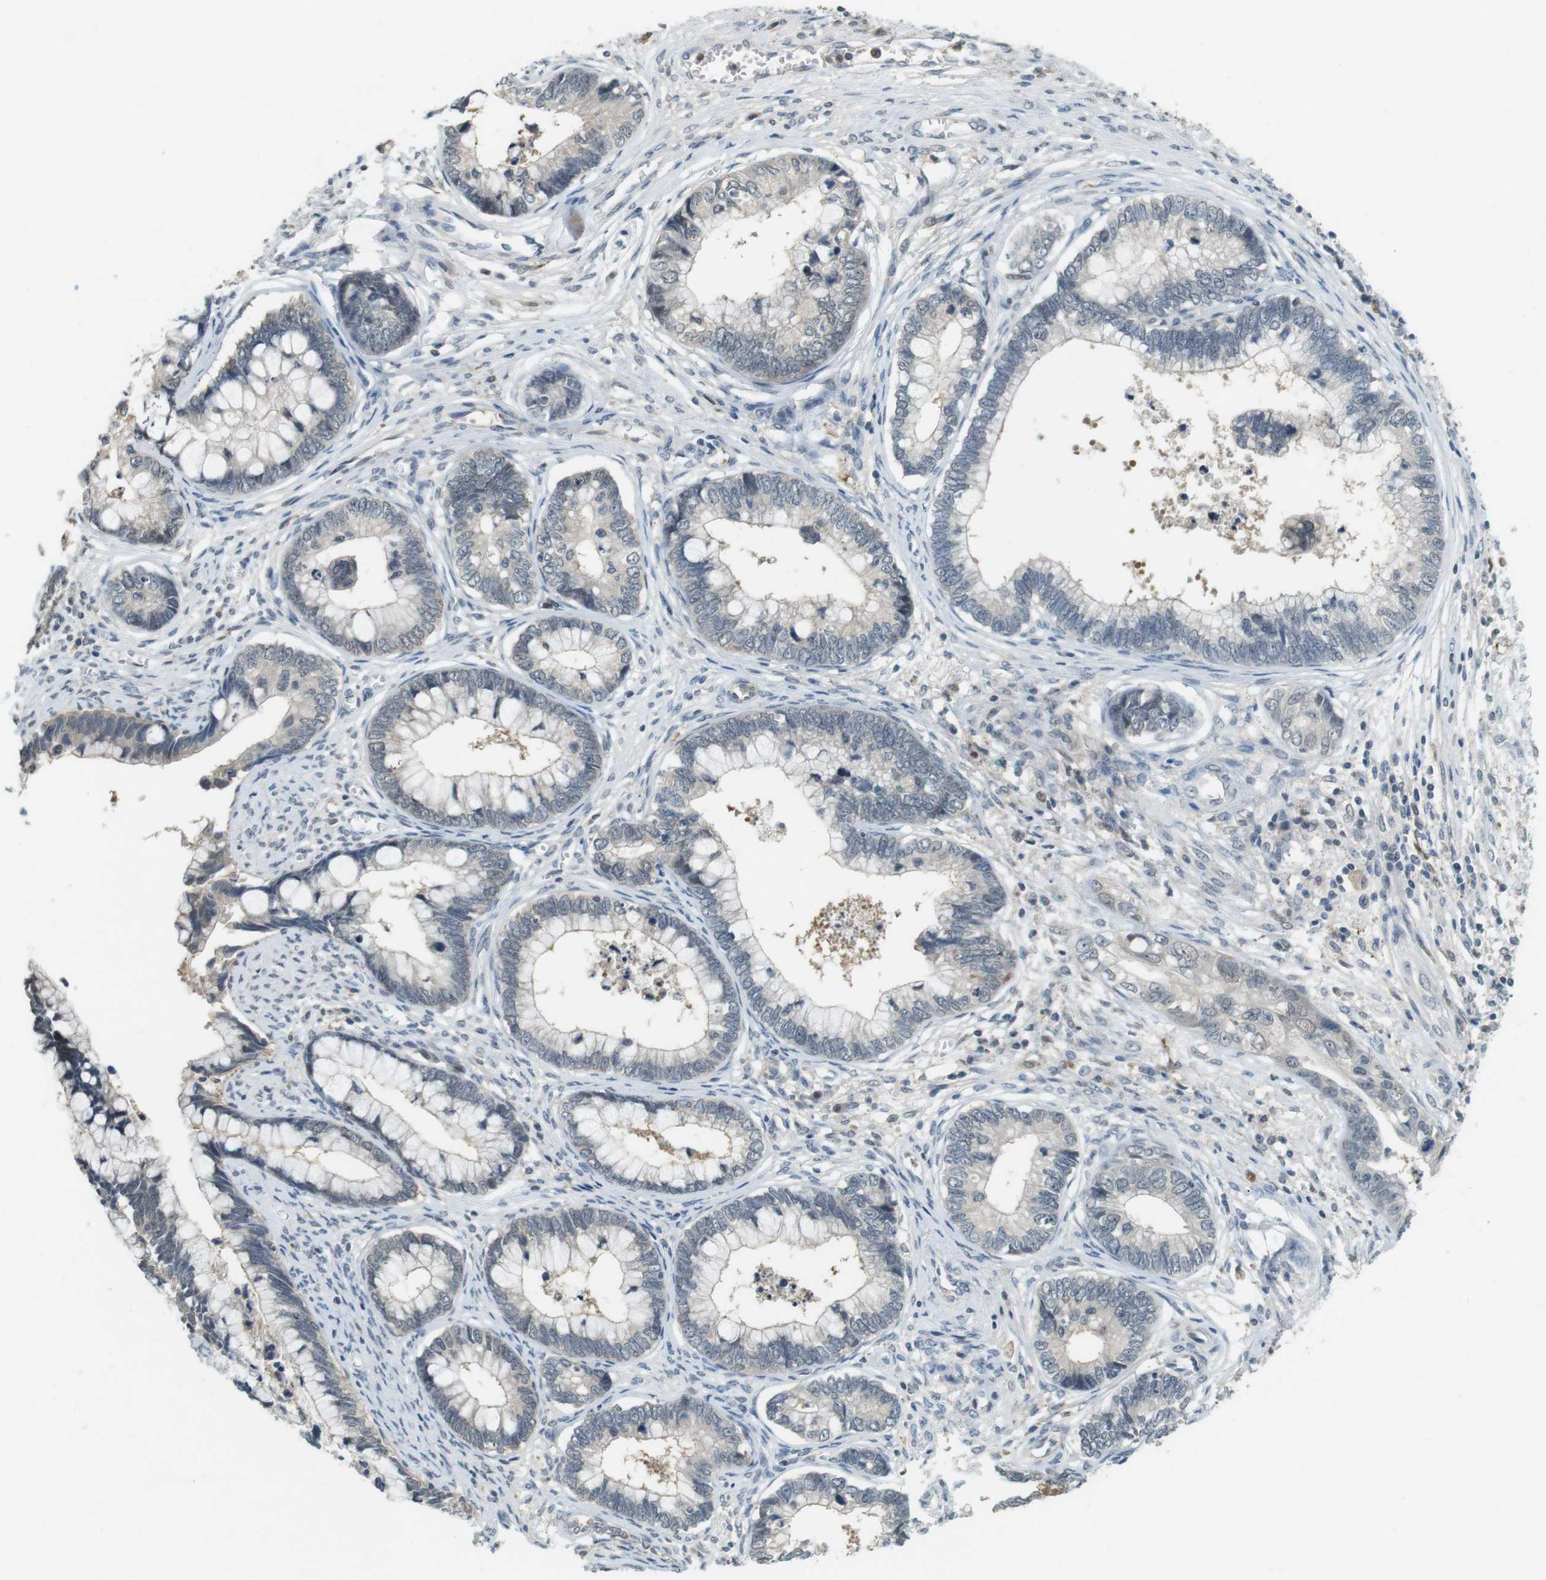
{"staining": {"intensity": "negative", "quantity": "none", "location": "none"}, "tissue": "cervical cancer", "cell_type": "Tumor cells", "image_type": "cancer", "snomed": [{"axis": "morphology", "description": "Adenocarcinoma, NOS"}, {"axis": "topography", "description": "Cervix"}], "caption": "DAB (3,3'-diaminobenzidine) immunohistochemical staining of cervical cancer shows no significant expression in tumor cells.", "gene": "CDK14", "patient": {"sex": "female", "age": 44}}